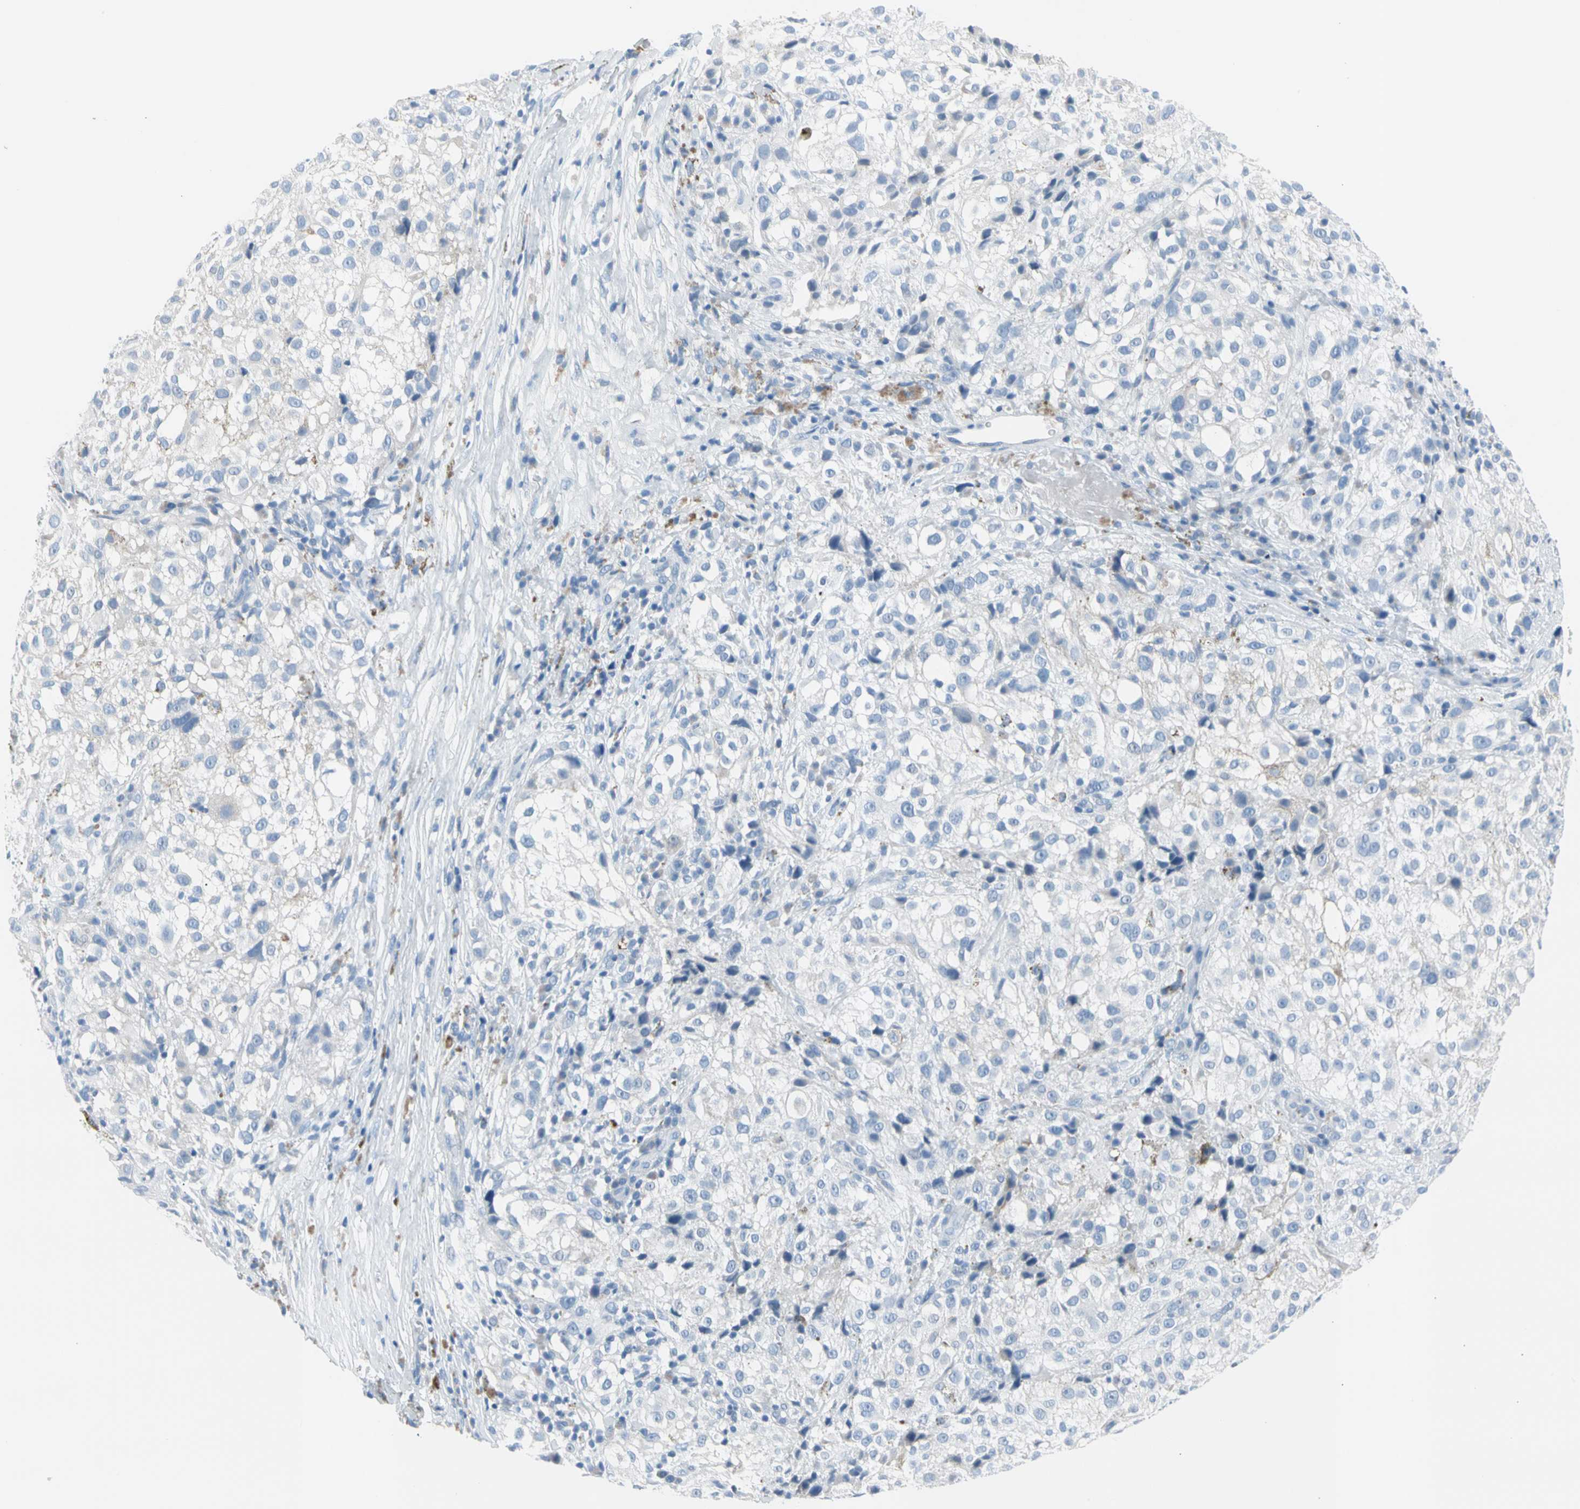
{"staining": {"intensity": "negative", "quantity": "none", "location": "none"}, "tissue": "melanoma", "cell_type": "Tumor cells", "image_type": "cancer", "snomed": [{"axis": "morphology", "description": "Necrosis, NOS"}, {"axis": "morphology", "description": "Malignant melanoma, NOS"}, {"axis": "topography", "description": "Skin"}], "caption": "IHC image of neoplastic tissue: melanoma stained with DAB demonstrates no significant protein staining in tumor cells.", "gene": "TPO", "patient": {"sex": "female", "age": 87}}